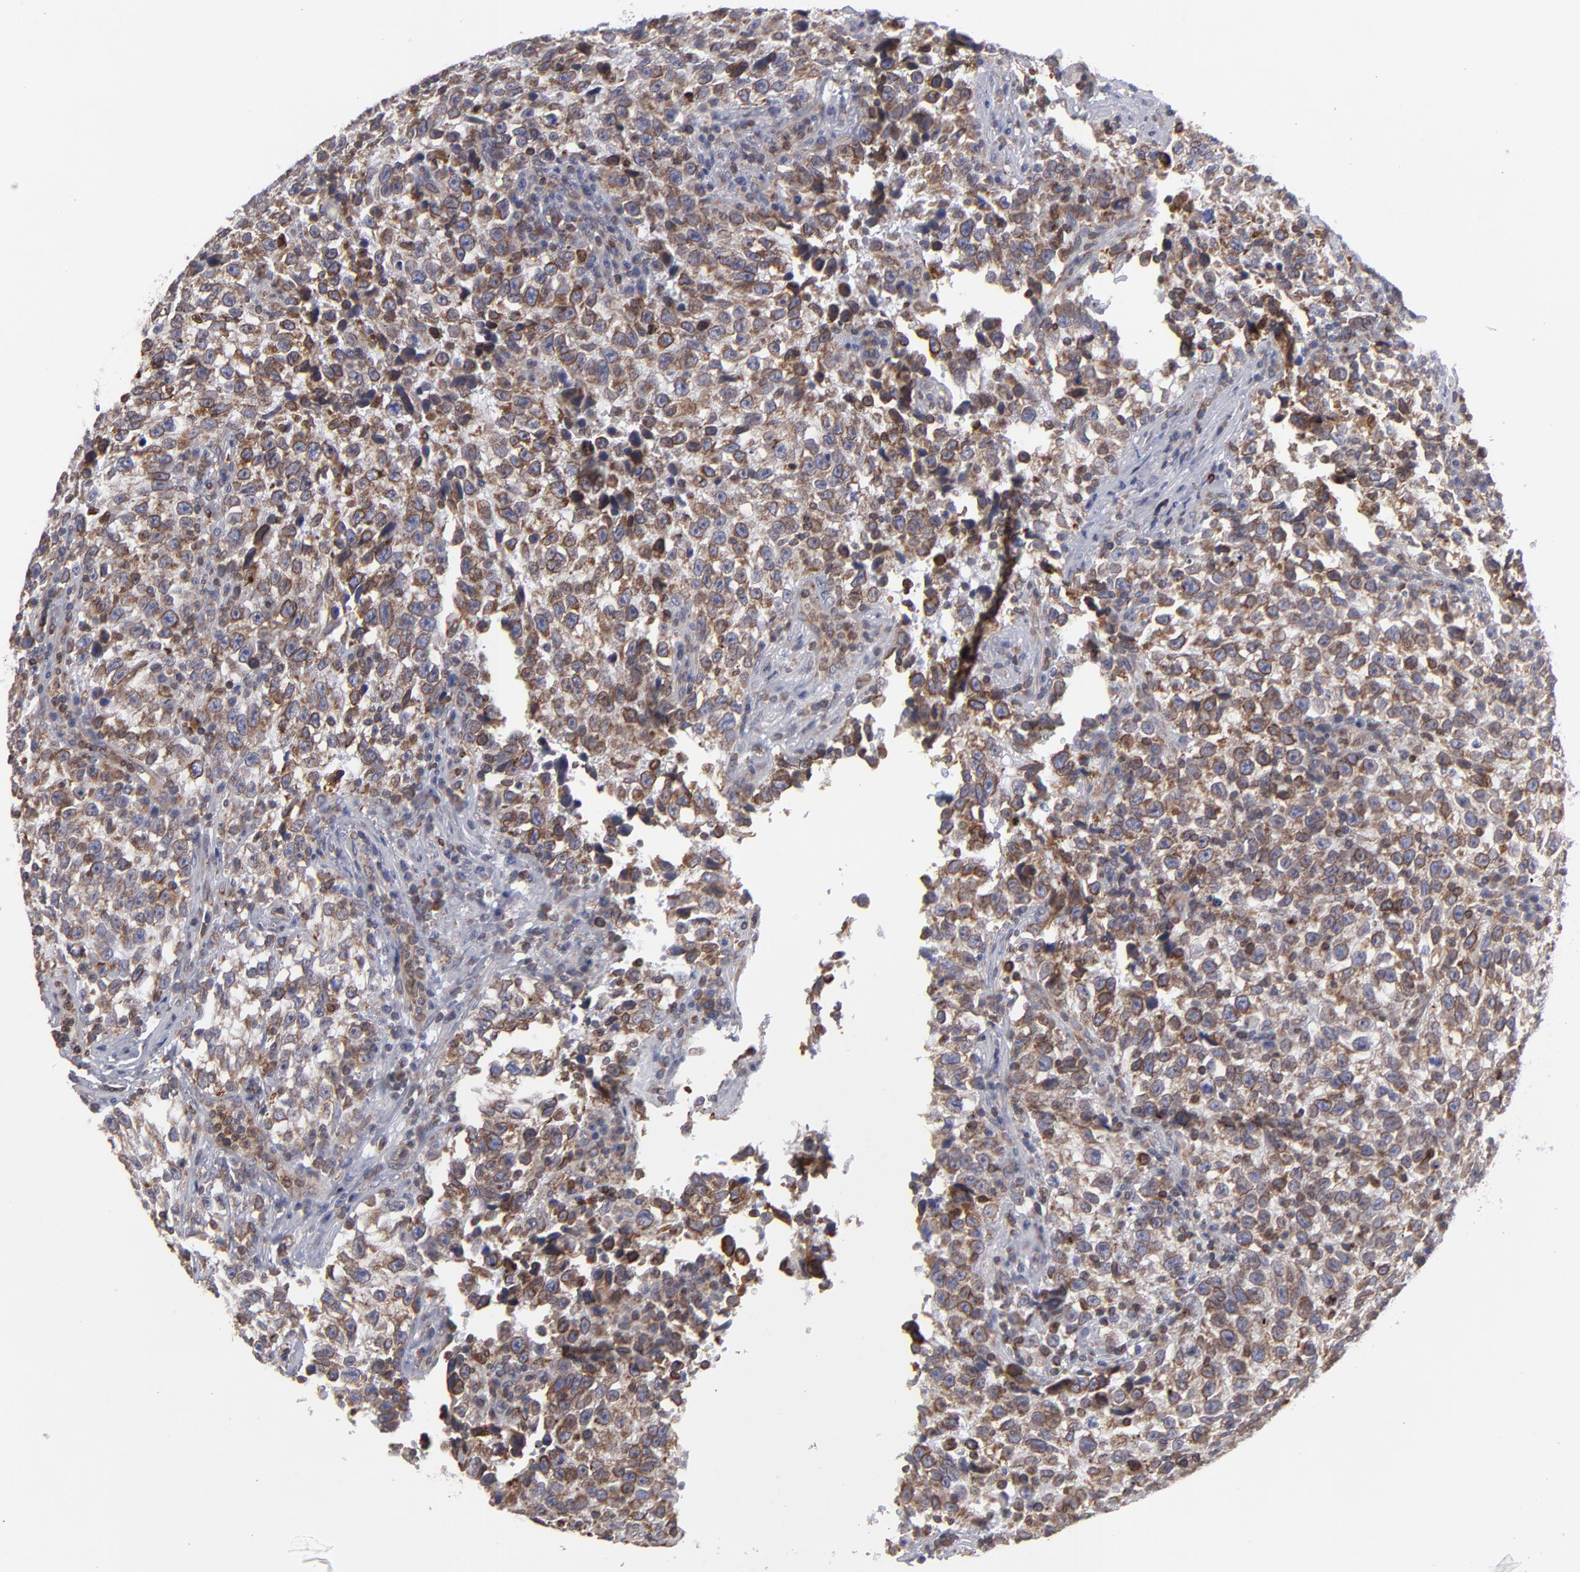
{"staining": {"intensity": "moderate", "quantity": ">75%", "location": "cytoplasmic/membranous"}, "tissue": "testis cancer", "cell_type": "Tumor cells", "image_type": "cancer", "snomed": [{"axis": "morphology", "description": "Seminoma, NOS"}, {"axis": "topography", "description": "Testis"}], "caption": "The micrograph exhibits immunohistochemical staining of testis seminoma. There is moderate cytoplasmic/membranous expression is present in approximately >75% of tumor cells.", "gene": "TMX1", "patient": {"sex": "male", "age": 38}}